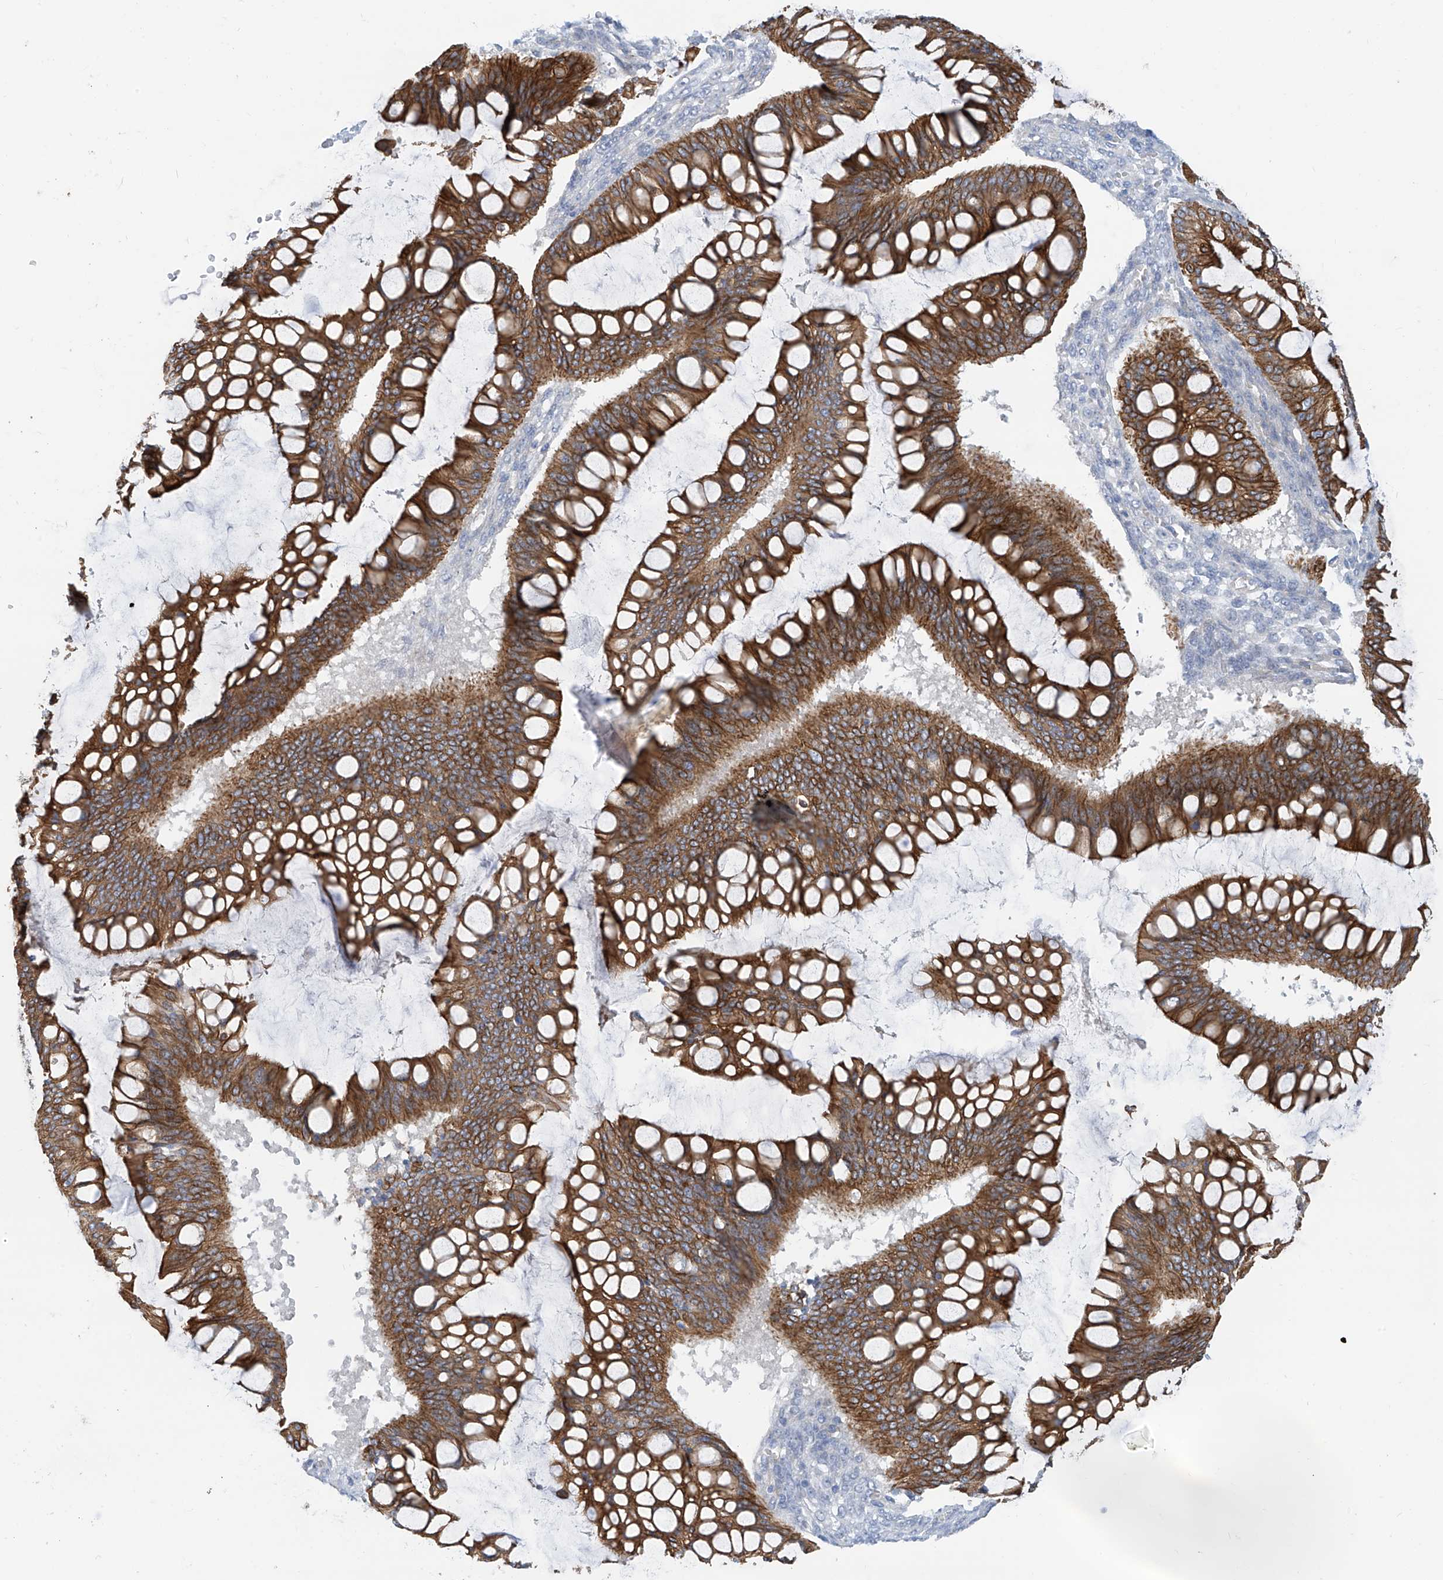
{"staining": {"intensity": "moderate", "quantity": ">75%", "location": "cytoplasmic/membranous"}, "tissue": "ovarian cancer", "cell_type": "Tumor cells", "image_type": "cancer", "snomed": [{"axis": "morphology", "description": "Cystadenocarcinoma, mucinous, NOS"}, {"axis": "topography", "description": "Ovary"}], "caption": "An IHC image of tumor tissue is shown. Protein staining in brown shows moderate cytoplasmic/membranous positivity in mucinous cystadenocarcinoma (ovarian) within tumor cells.", "gene": "PIK3C2B", "patient": {"sex": "female", "age": 73}}